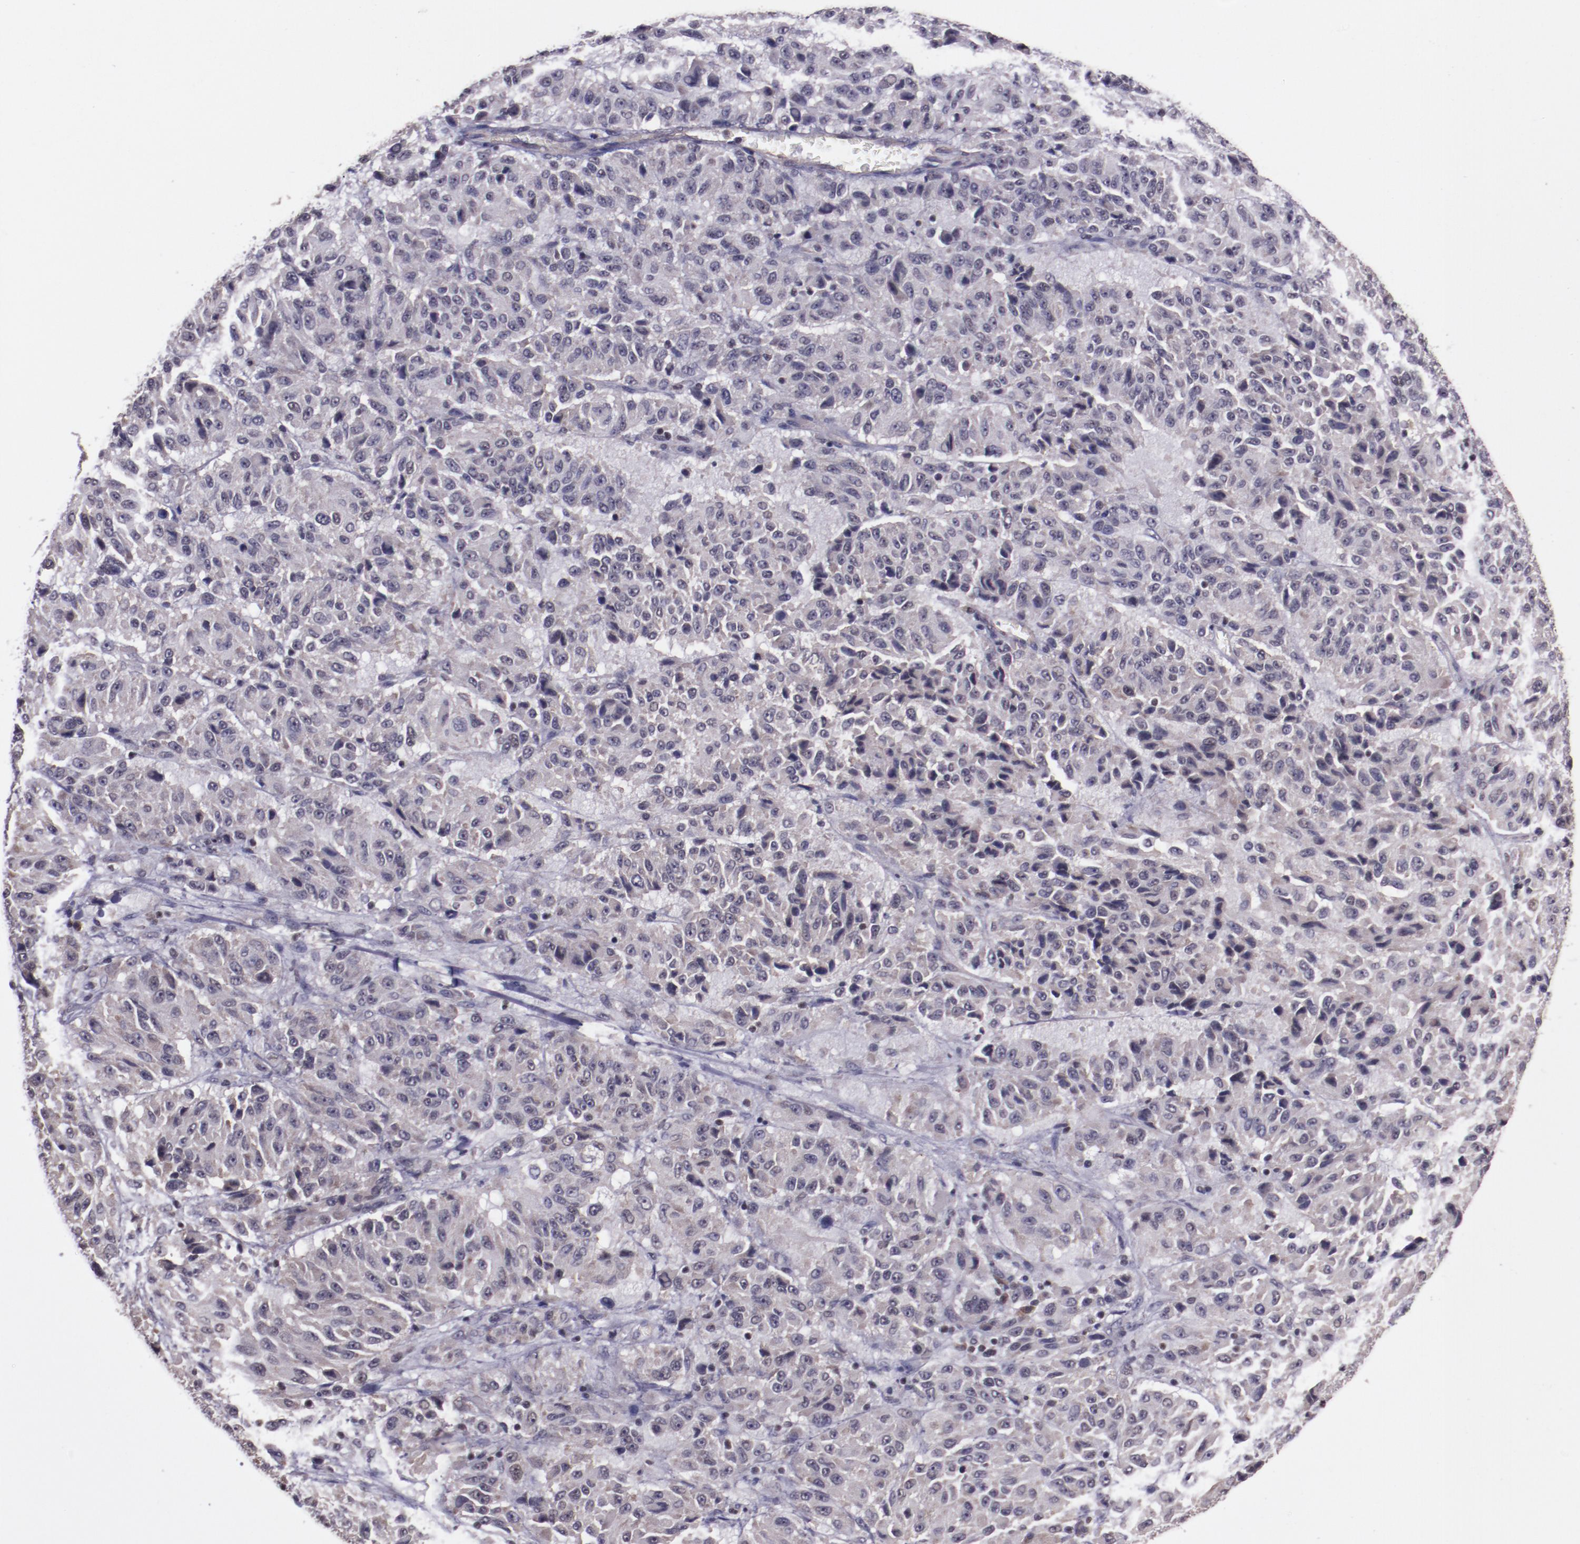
{"staining": {"intensity": "weak", "quantity": "<25%", "location": "nuclear"}, "tissue": "melanoma", "cell_type": "Tumor cells", "image_type": "cancer", "snomed": [{"axis": "morphology", "description": "Malignant melanoma, Metastatic site"}, {"axis": "topography", "description": "Lung"}], "caption": "Photomicrograph shows no significant protein staining in tumor cells of malignant melanoma (metastatic site).", "gene": "ELF1", "patient": {"sex": "male", "age": 64}}